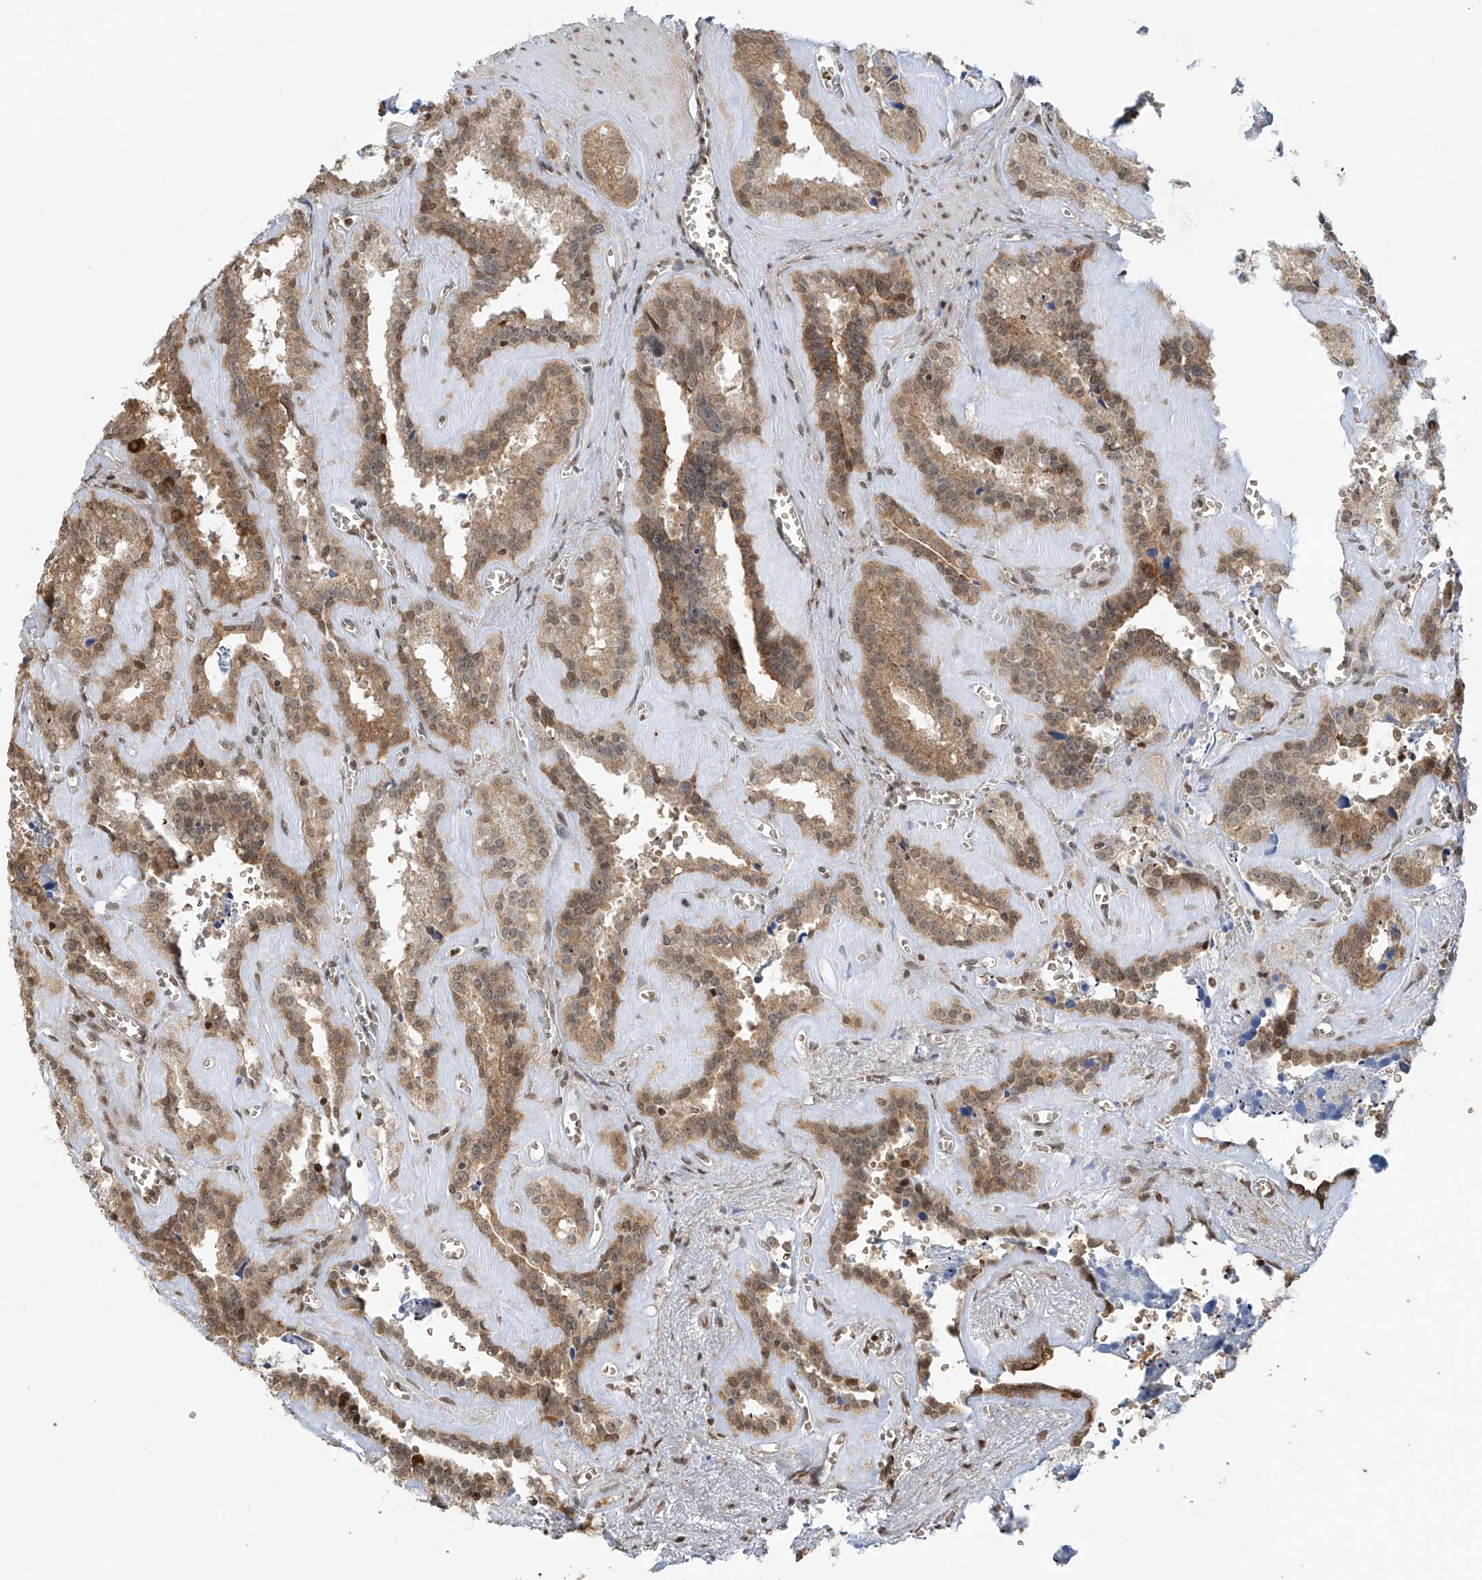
{"staining": {"intensity": "moderate", "quantity": ">75%", "location": "cytoplasmic/membranous,nuclear"}, "tissue": "seminal vesicle", "cell_type": "Glandular cells", "image_type": "normal", "snomed": [{"axis": "morphology", "description": "Normal tissue, NOS"}, {"axis": "topography", "description": "Prostate"}, {"axis": "topography", "description": "Seminal veicle"}], "caption": "Protein analysis of normal seminal vesicle demonstrates moderate cytoplasmic/membranous,nuclear expression in approximately >75% of glandular cells. The staining is performed using DAB brown chromogen to label protein expression. The nuclei are counter-stained blue using hematoxylin.", "gene": "VMP1", "patient": {"sex": "male", "age": 59}}